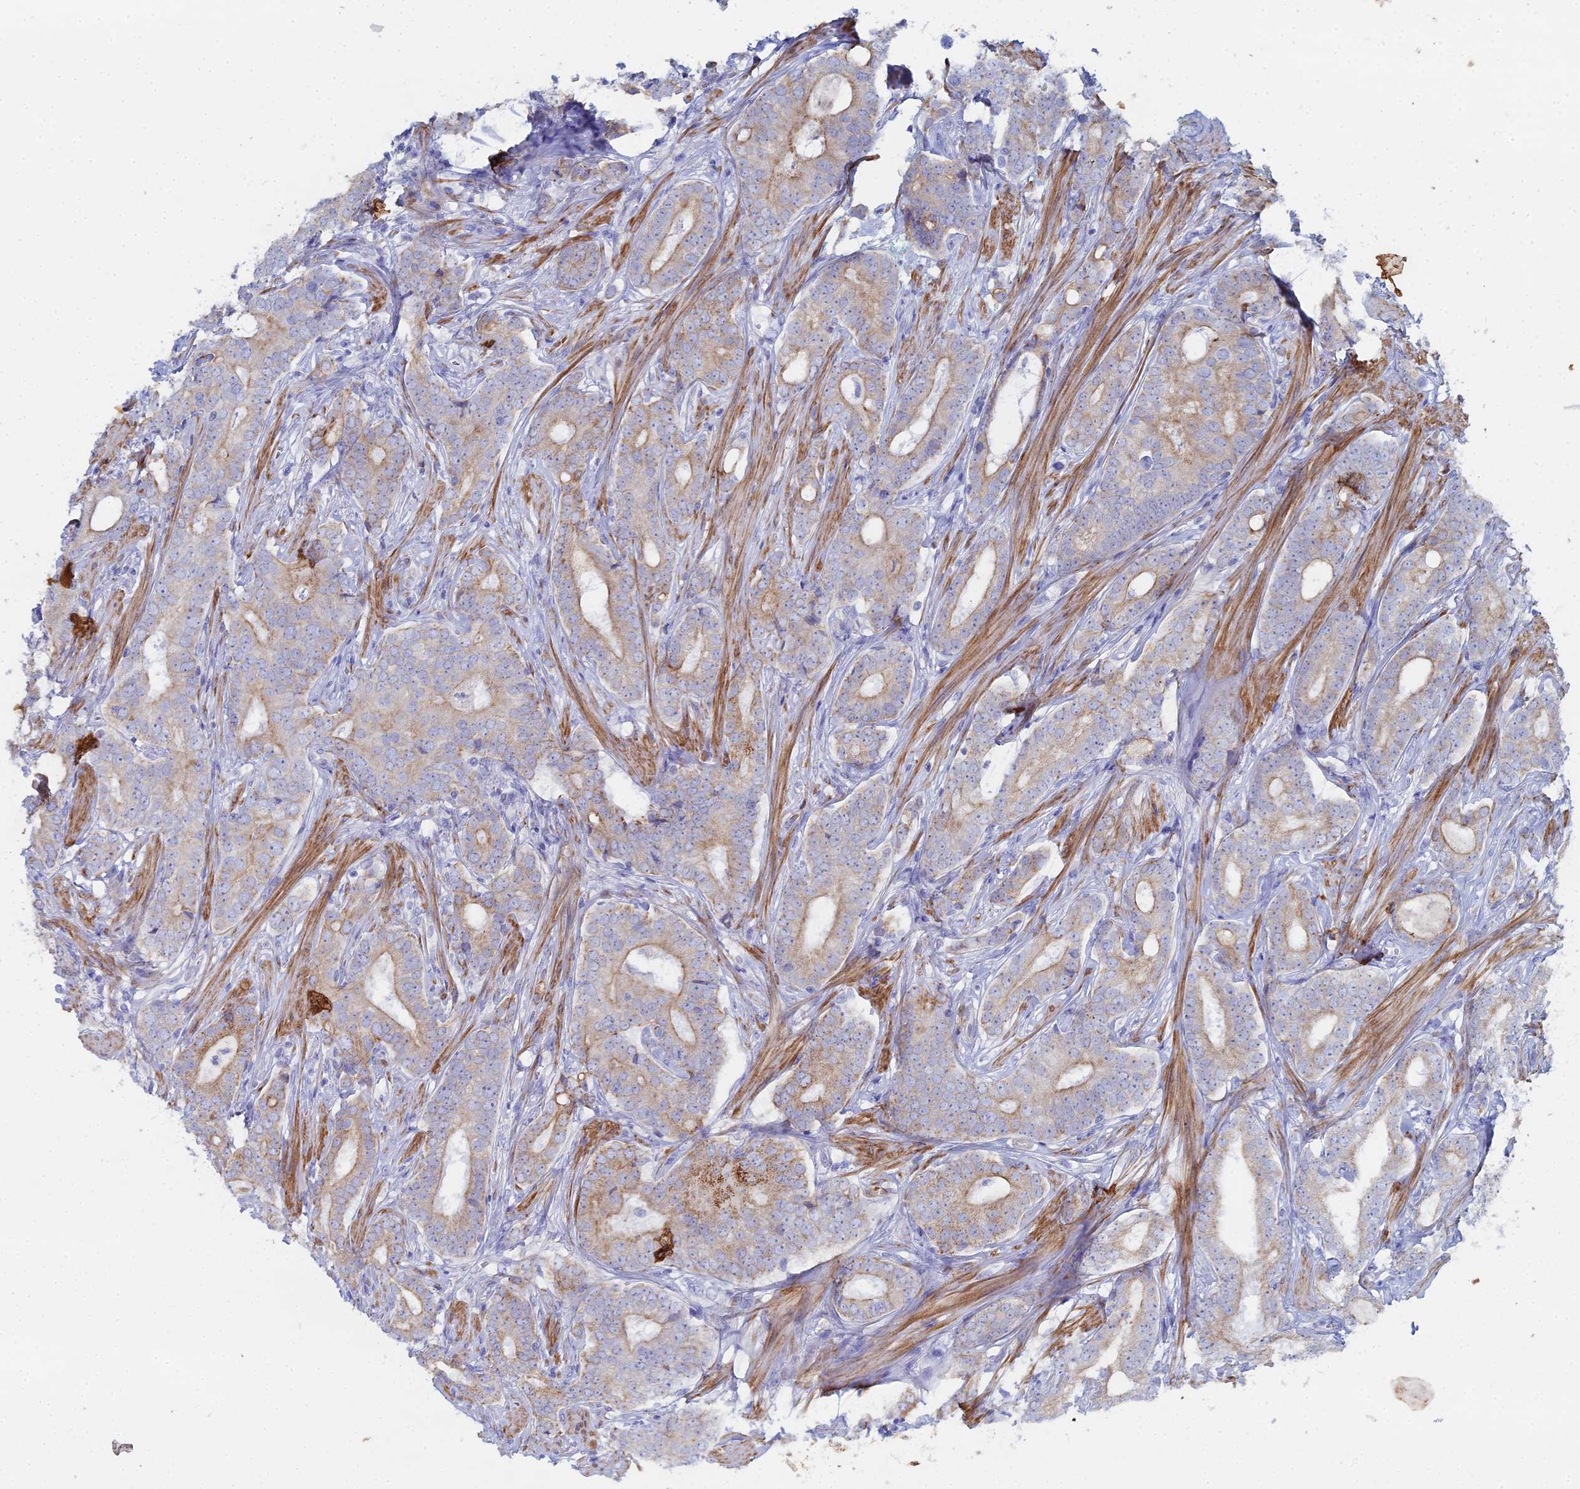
{"staining": {"intensity": "weak", "quantity": ">75%", "location": "cytoplasmic/membranous"}, "tissue": "prostate cancer", "cell_type": "Tumor cells", "image_type": "cancer", "snomed": [{"axis": "morphology", "description": "Adenocarcinoma, High grade"}, {"axis": "topography", "description": "Prostate"}], "caption": "Immunohistochemical staining of prostate adenocarcinoma (high-grade) reveals low levels of weak cytoplasmic/membranous protein positivity in about >75% of tumor cells.", "gene": "DHX34", "patient": {"sex": "male", "age": 63}}